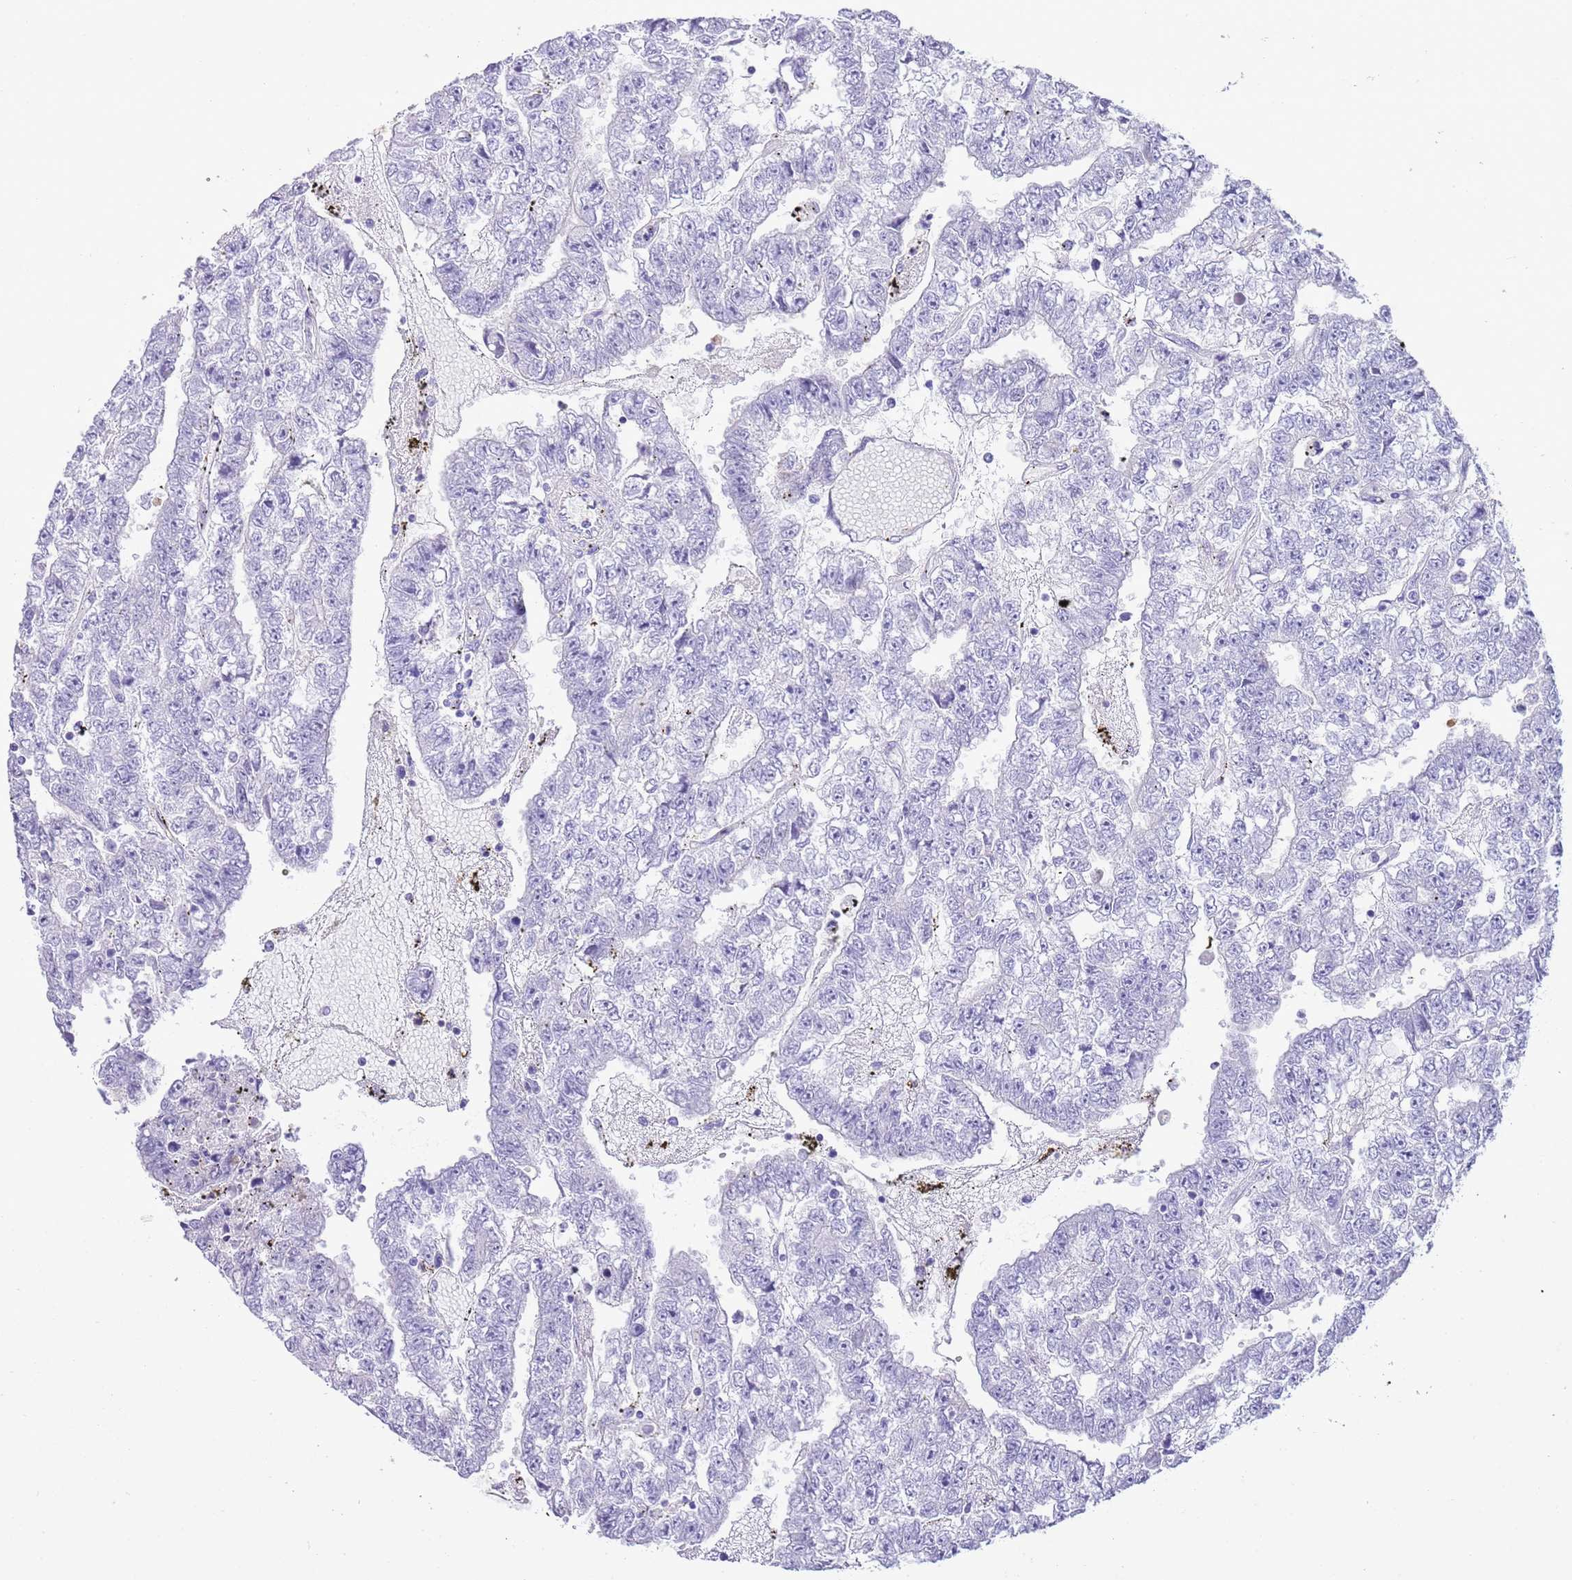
{"staining": {"intensity": "negative", "quantity": "none", "location": "none"}, "tissue": "testis cancer", "cell_type": "Tumor cells", "image_type": "cancer", "snomed": [{"axis": "morphology", "description": "Carcinoma, Embryonal, NOS"}, {"axis": "topography", "description": "Testis"}], "caption": "Immunohistochemistry (IHC) of testis cancer (embryonal carcinoma) exhibits no expression in tumor cells.", "gene": "CLEC2A", "patient": {"sex": "male", "age": 25}}